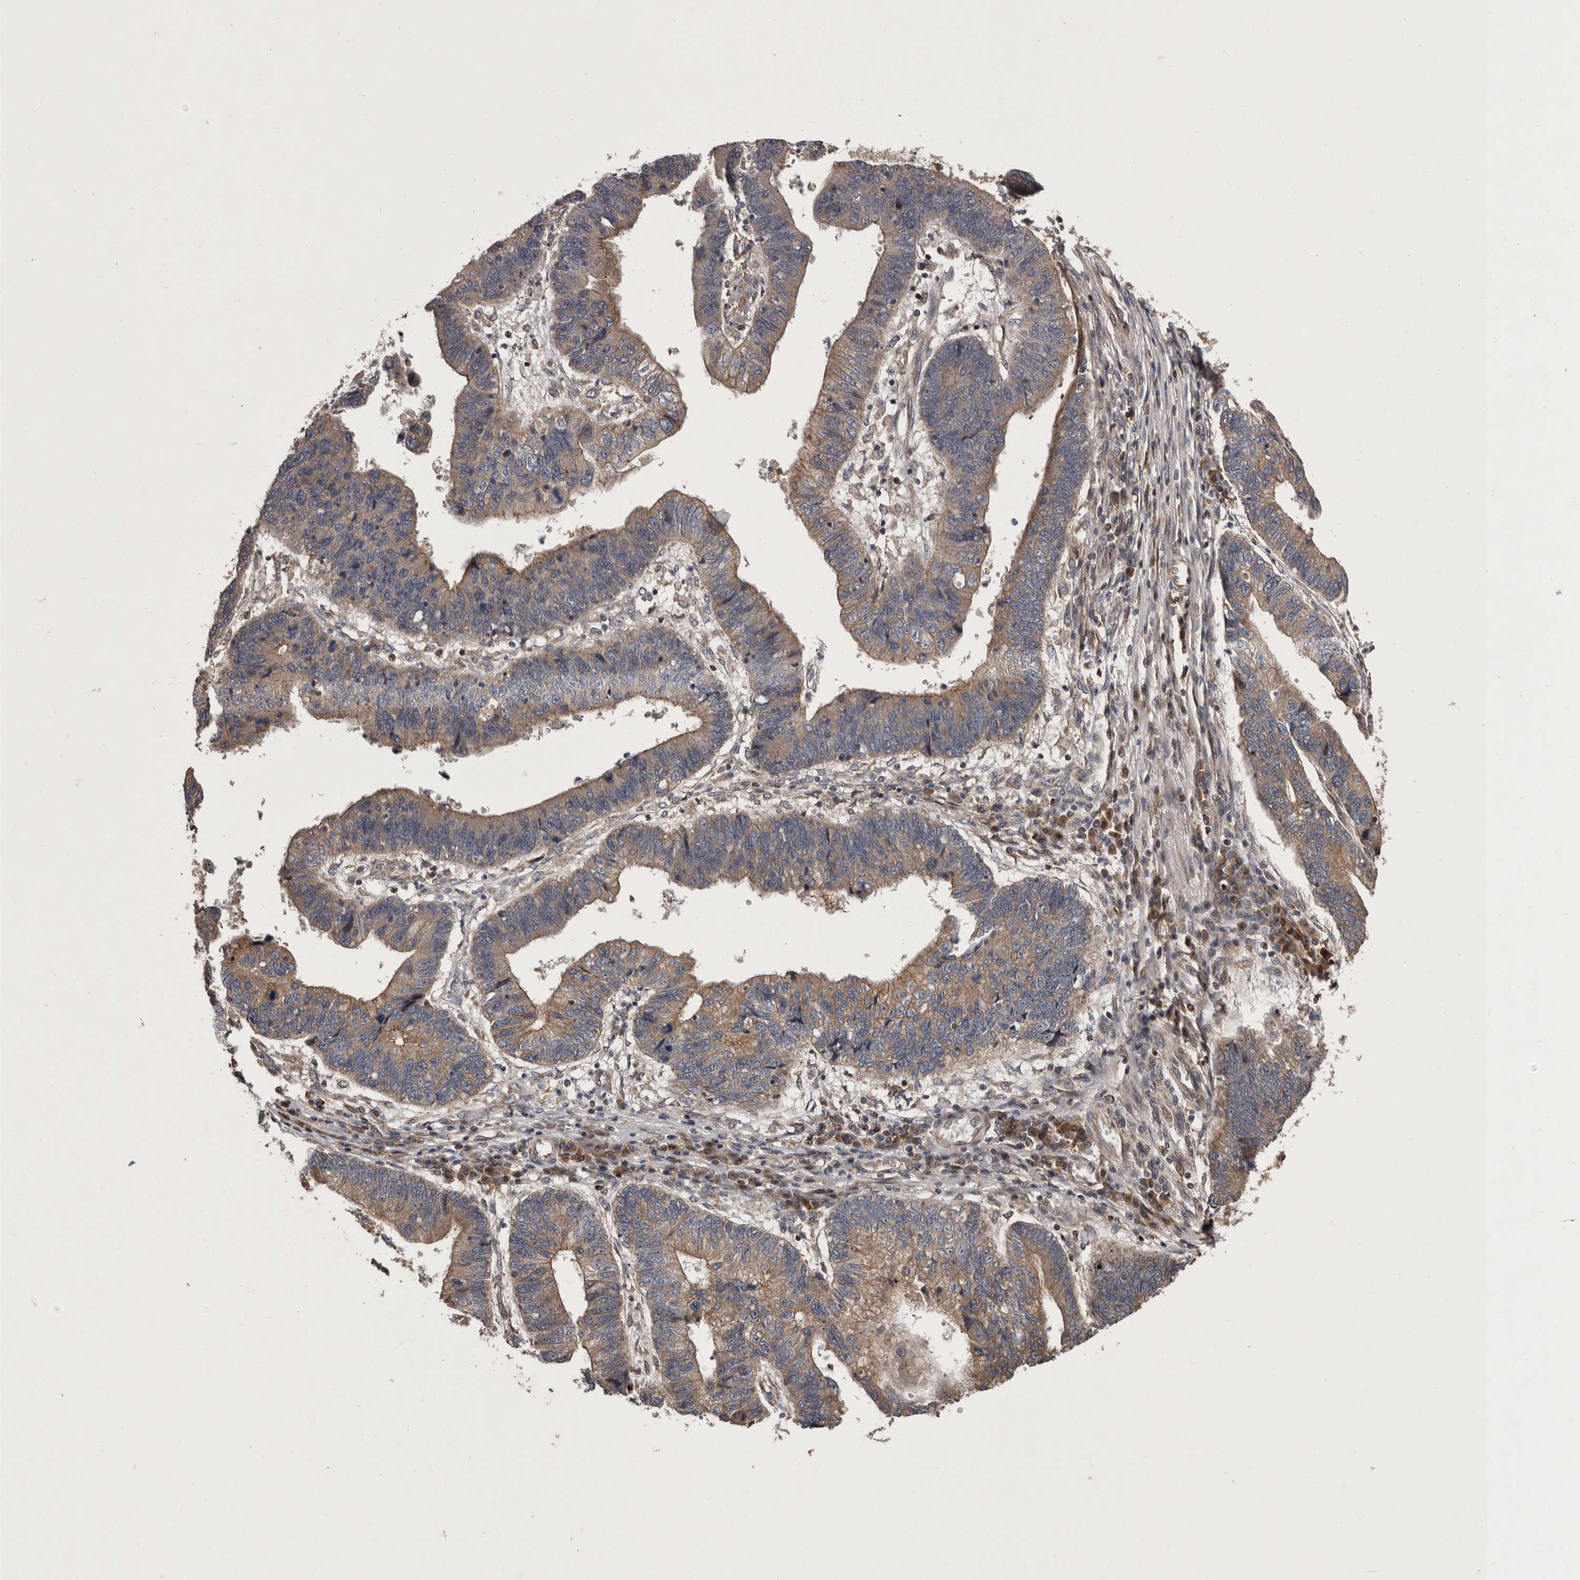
{"staining": {"intensity": "weak", "quantity": ">75%", "location": "cytoplasmic/membranous"}, "tissue": "stomach cancer", "cell_type": "Tumor cells", "image_type": "cancer", "snomed": [{"axis": "morphology", "description": "Adenocarcinoma, NOS"}, {"axis": "topography", "description": "Stomach"}], "caption": "Immunohistochemical staining of human adenocarcinoma (stomach) exhibits low levels of weak cytoplasmic/membranous protein staining in about >75% of tumor cells. (brown staining indicates protein expression, while blue staining denotes nuclei).", "gene": "GADD45B", "patient": {"sex": "male", "age": 59}}